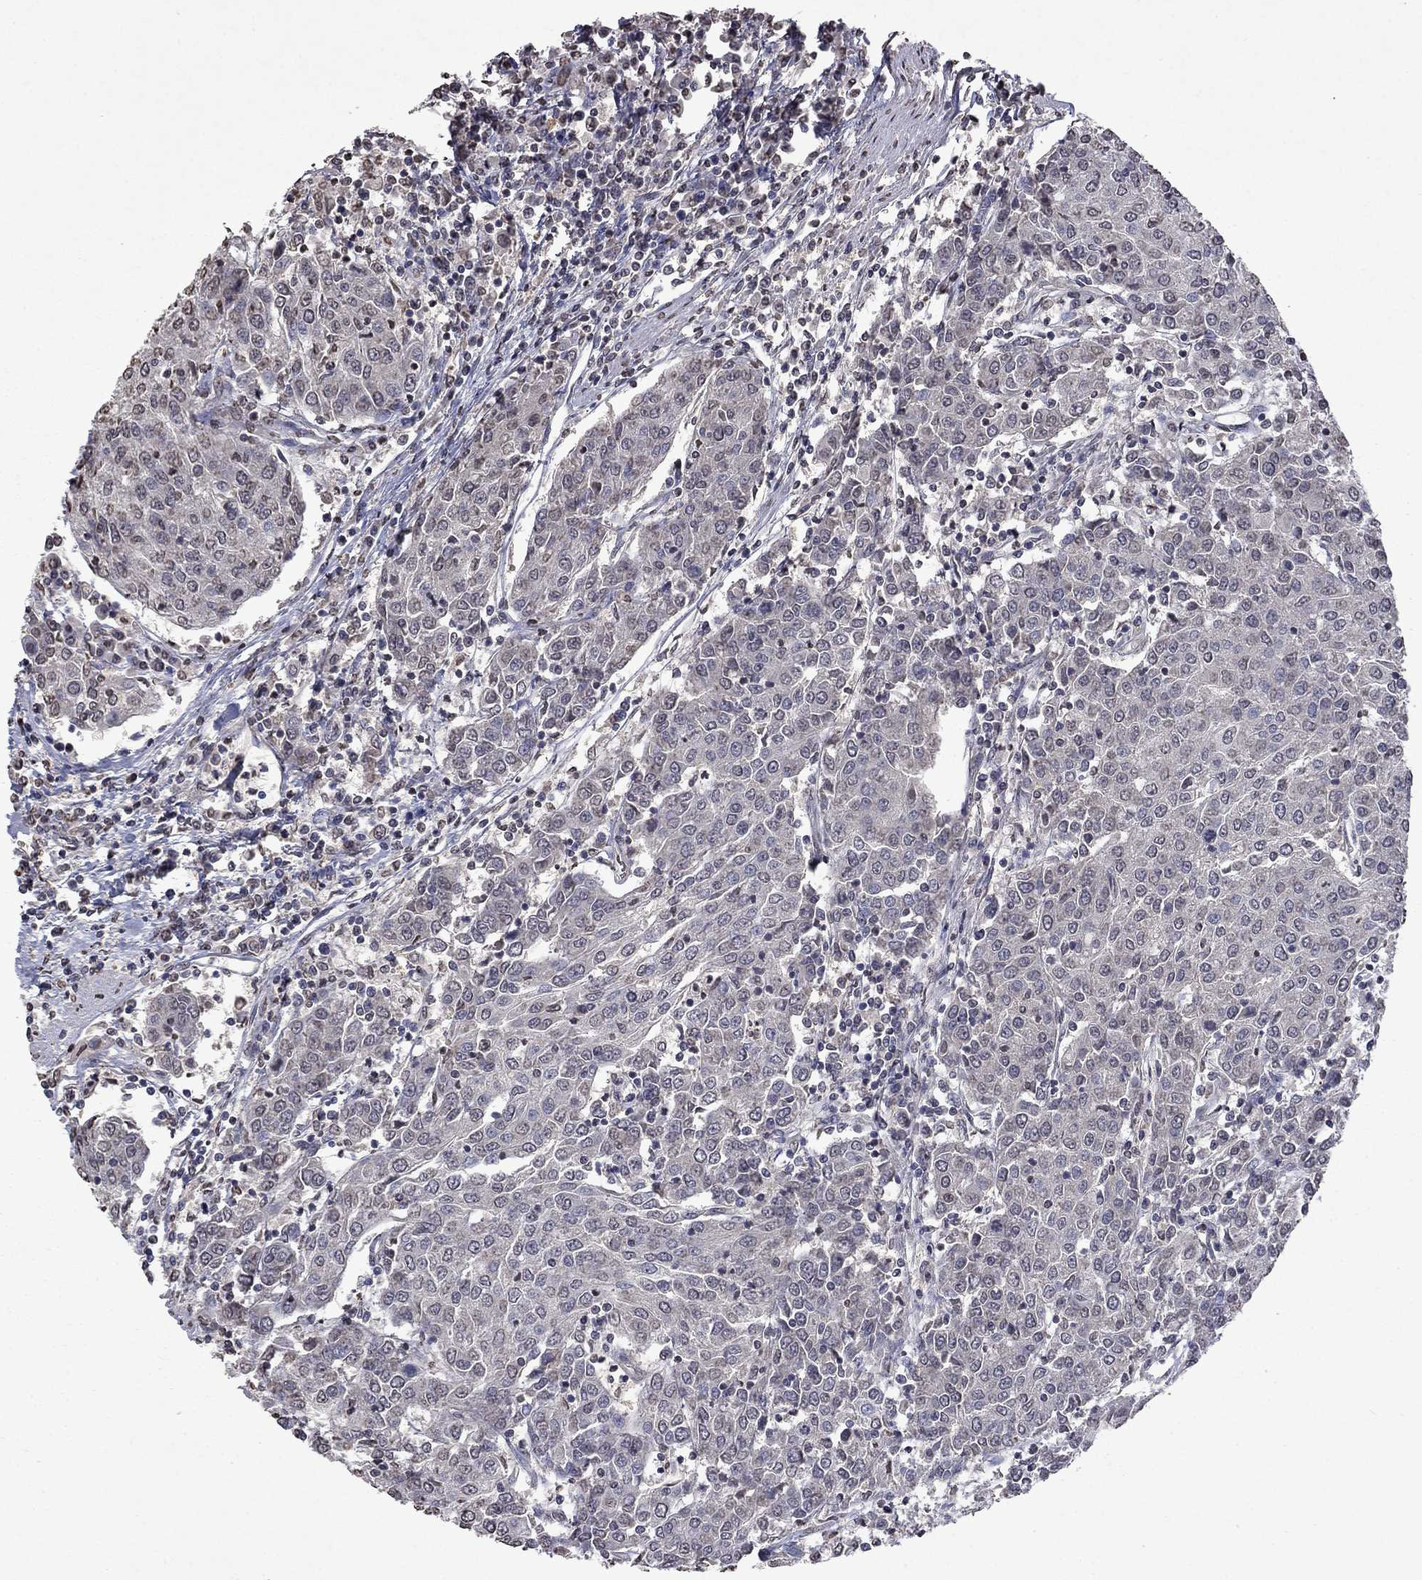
{"staining": {"intensity": "negative", "quantity": "none", "location": "none"}, "tissue": "urothelial cancer", "cell_type": "Tumor cells", "image_type": "cancer", "snomed": [{"axis": "morphology", "description": "Urothelial carcinoma, High grade"}, {"axis": "topography", "description": "Urinary bladder"}], "caption": "DAB immunohistochemical staining of human high-grade urothelial carcinoma reveals no significant expression in tumor cells.", "gene": "TTC38", "patient": {"sex": "female", "age": 85}}